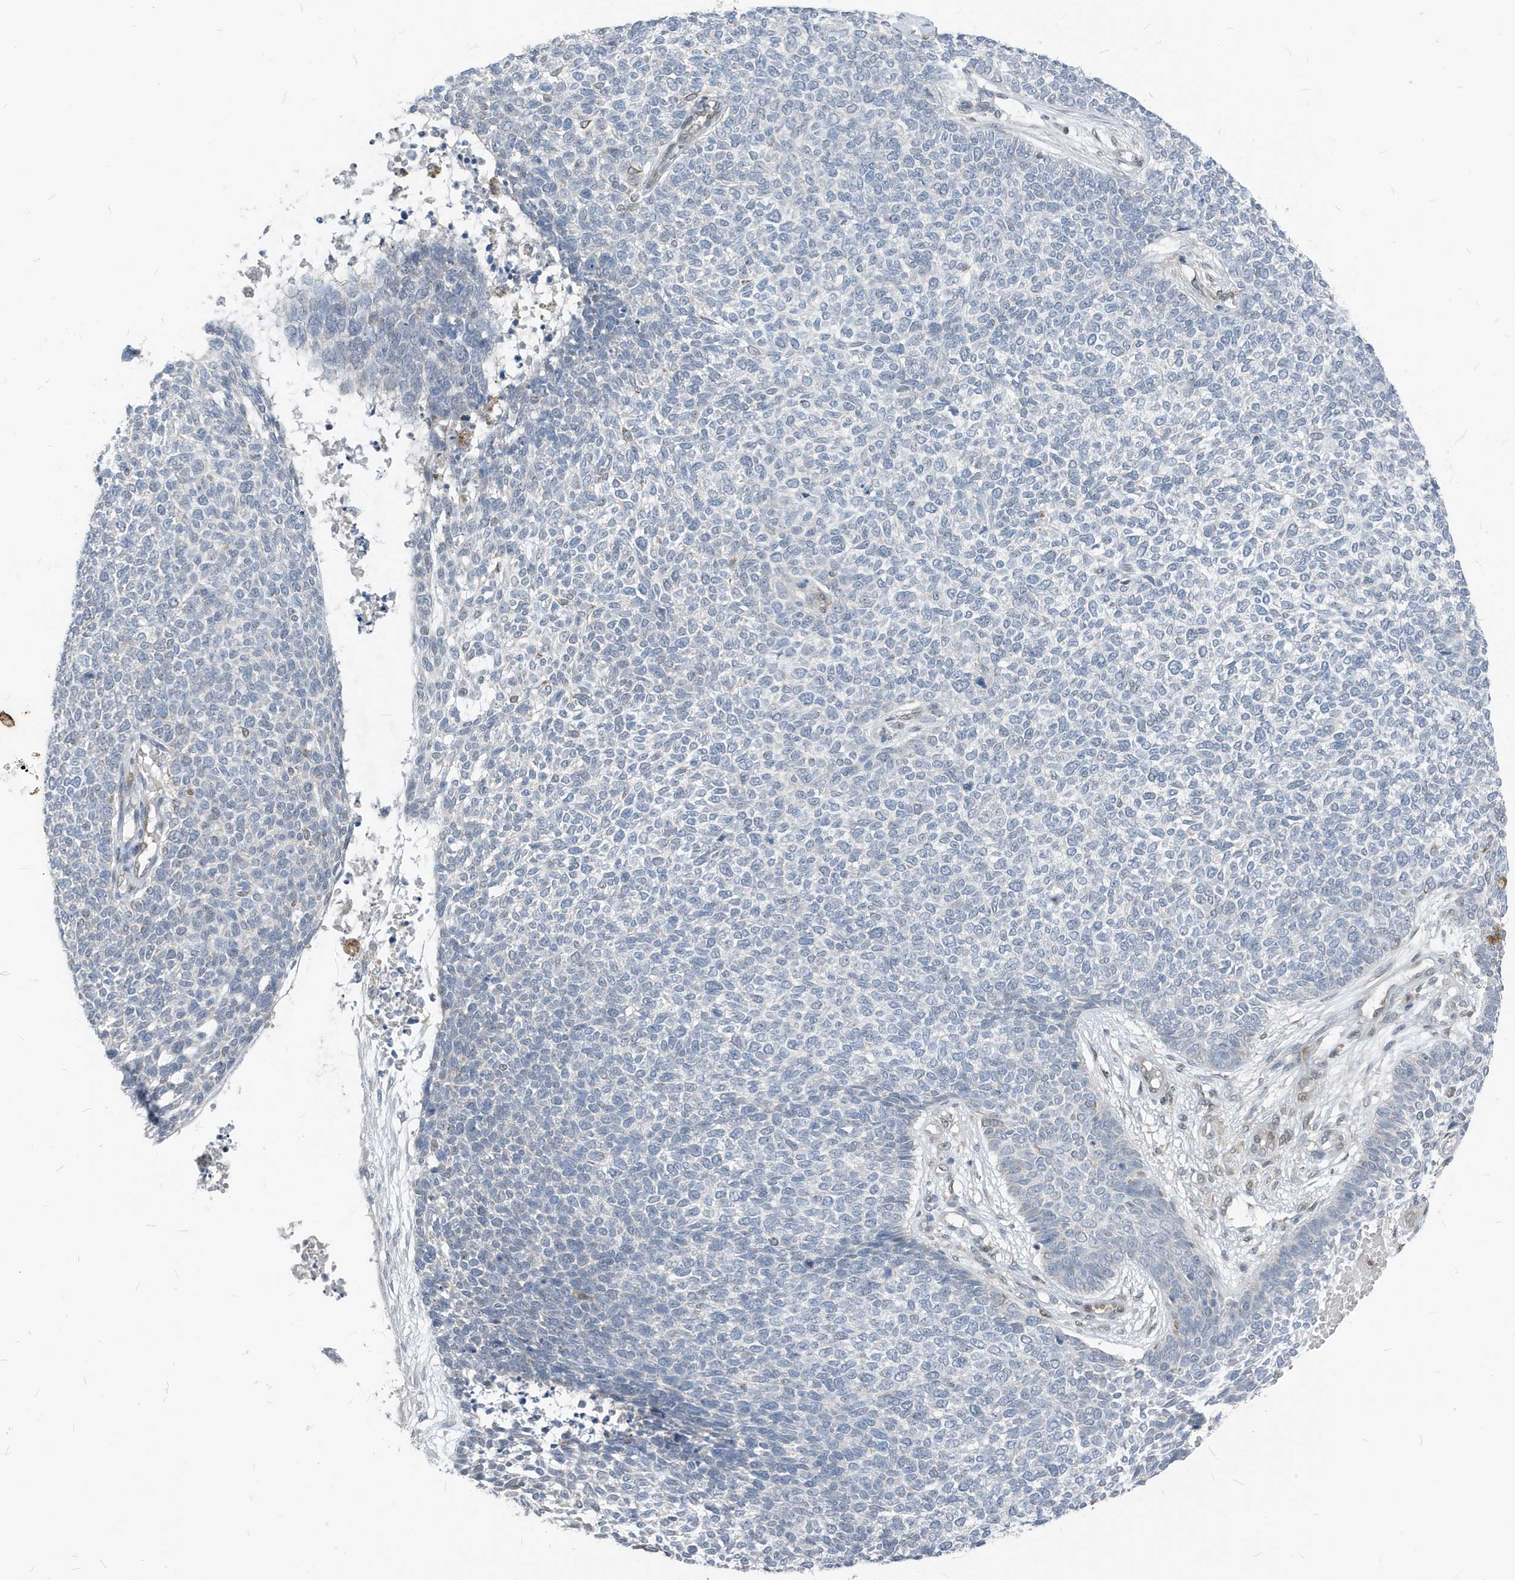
{"staining": {"intensity": "negative", "quantity": "none", "location": "none"}, "tissue": "skin cancer", "cell_type": "Tumor cells", "image_type": "cancer", "snomed": [{"axis": "morphology", "description": "Basal cell carcinoma"}, {"axis": "topography", "description": "Skin"}], "caption": "This micrograph is of skin basal cell carcinoma stained with immunohistochemistry to label a protein in brown with the nuclei are counter-stained blue. There is no expression in tumor cells.", "gene": "NCOA7", "patient": {"sex": "female", "age": 84}}